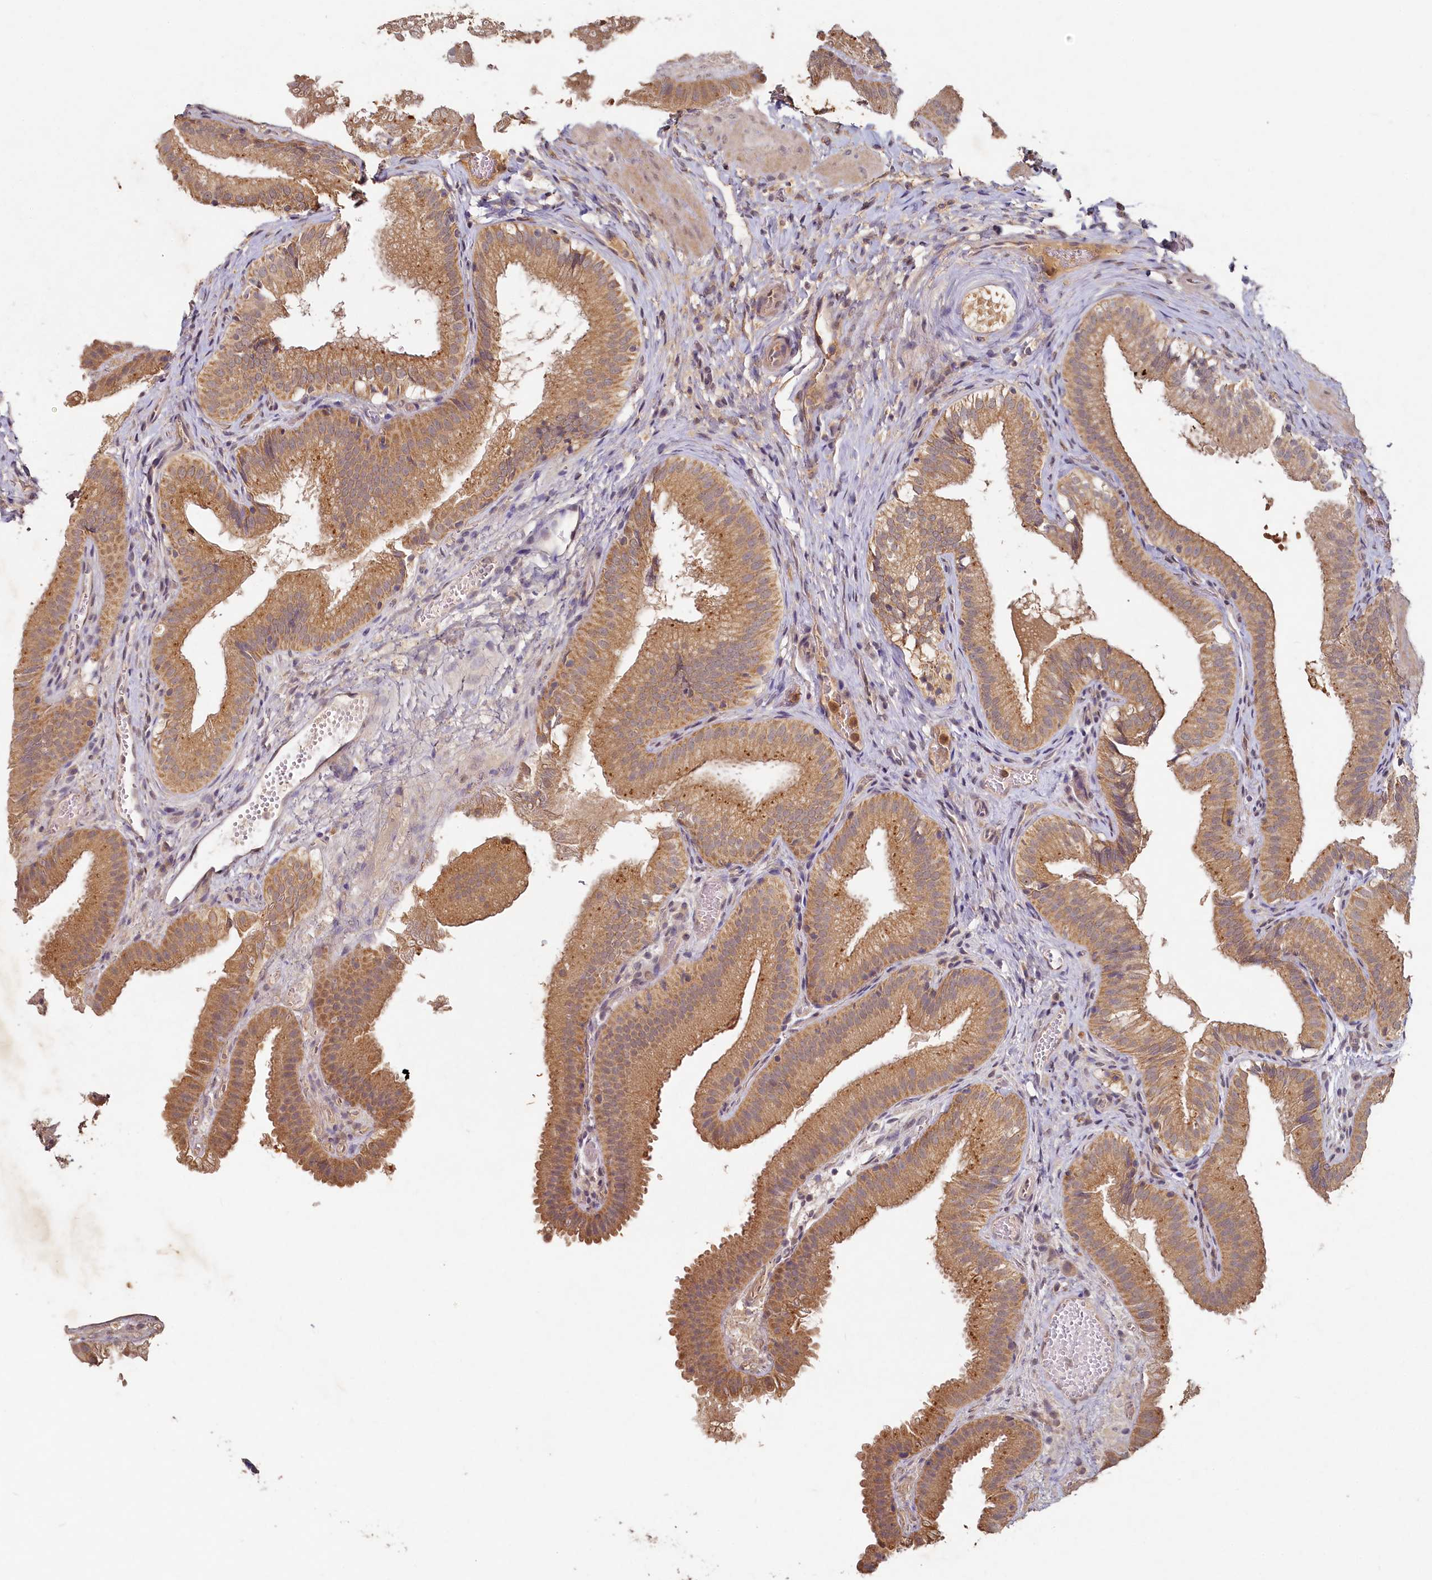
{"staining": {"intensity": "moderate", "quantity": ">75%", "location": "cytoplasmic/membranous"}, "tissue": "gallbladder", "cell_type": "Glandular cells", "image_type": "normal", "snomed": [{"axis": "morphology", "description": "Normal tissue, NOS"}, {"axis": "topography", "description": "Gallbladder"}], "caption": "Glandular cells demonstrate medium levels of moderate cytoplasmic/membranous staining in about >75% of cells in benign human gallbladder.", "gene": "HERC3", "patient": {"sex": "female", "age": 30}}